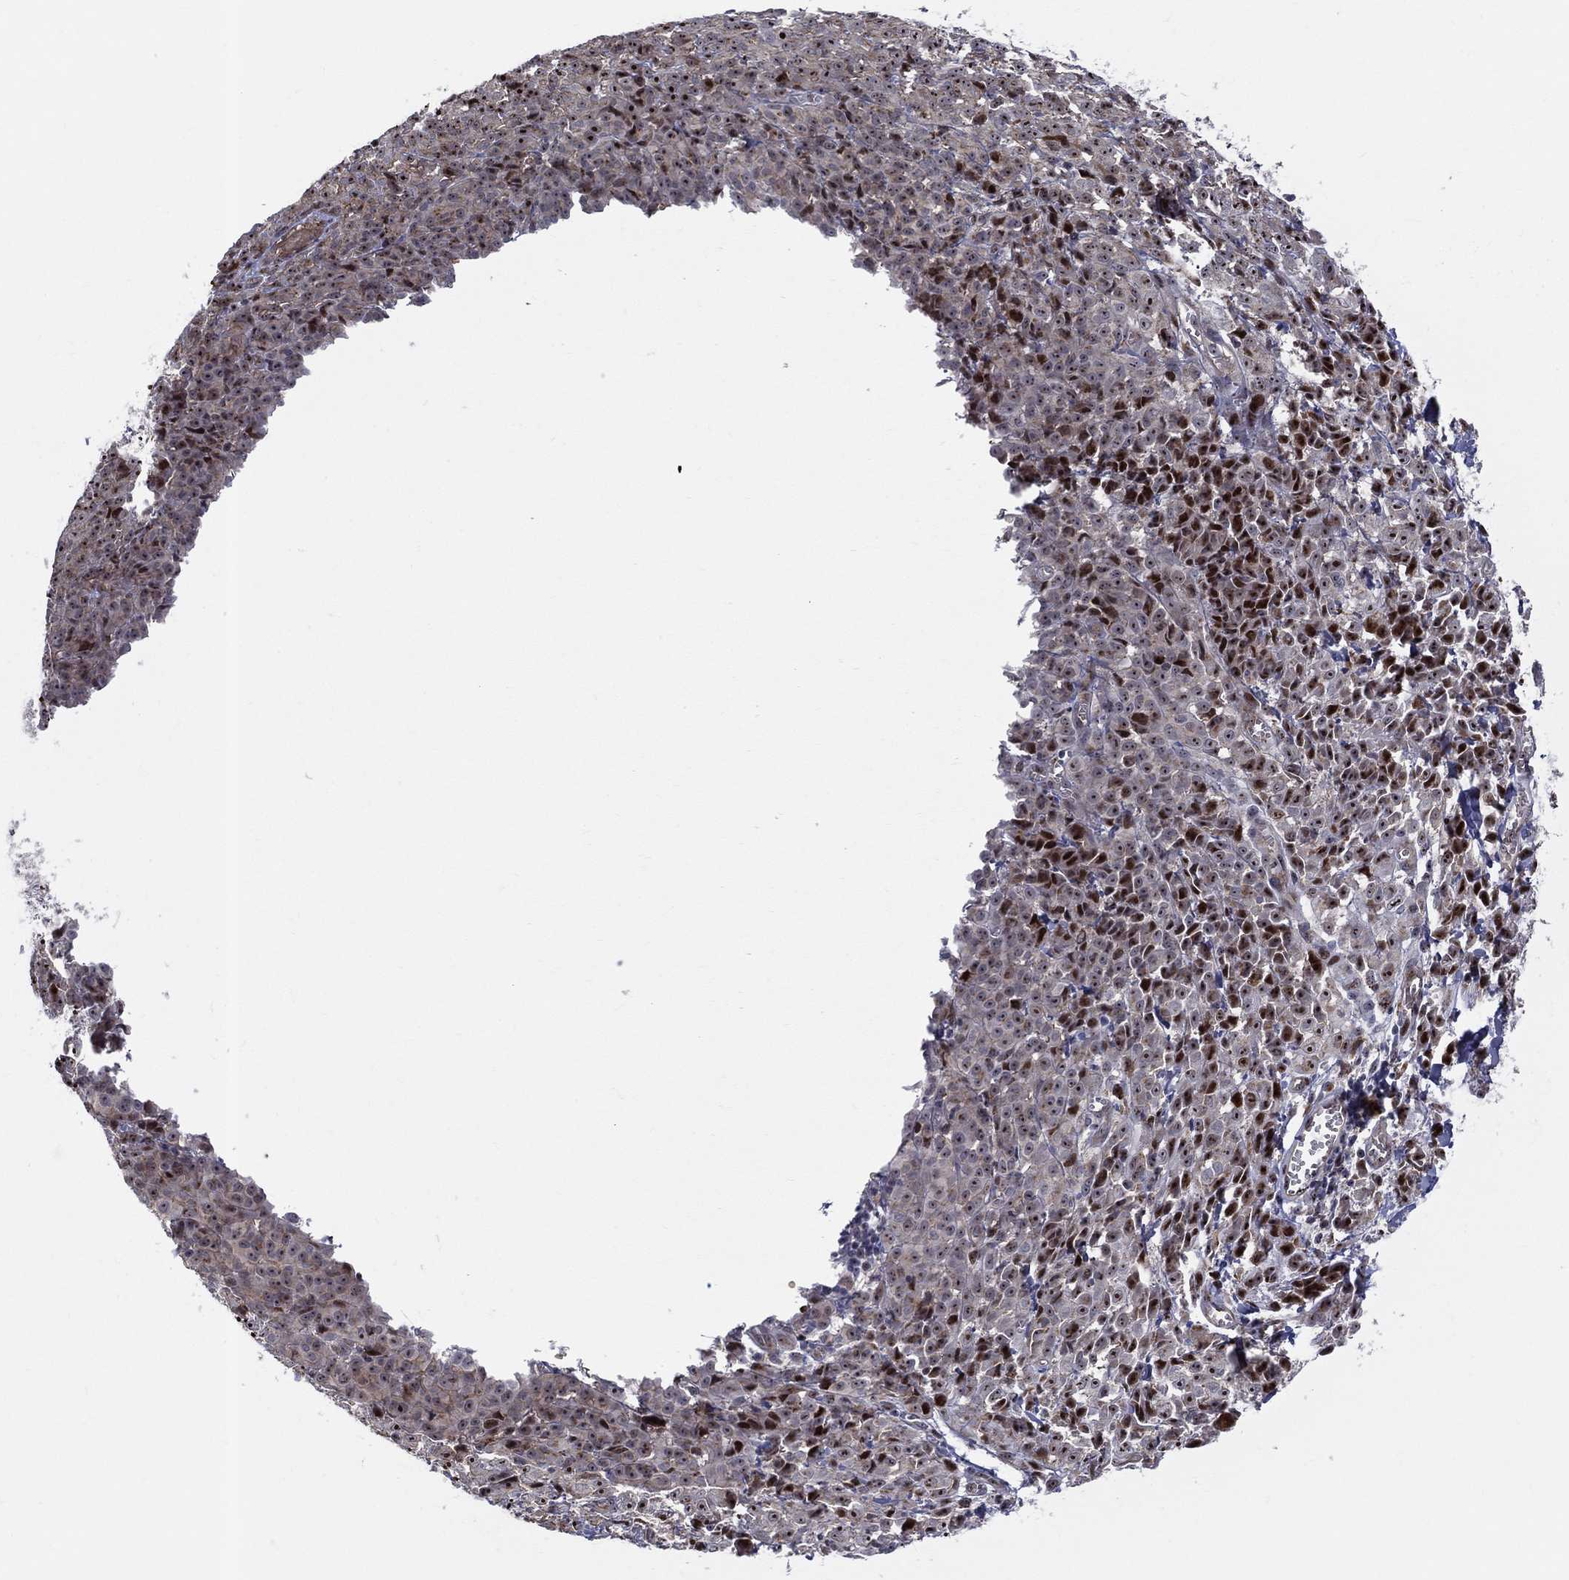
{"staining": {"intensity": "strong", "quantity": ">75%", "location": "nuclear"}, "tissue": "melanoma", "cell_type": "Tumor cells", "image_type": "cancer", "snomed": [{"axis": "morphology", "description": "Malignant melanoma, NOS"}, {"axis": "topography", "description": "Skin"}], "caption": "Melanoma tissue demonstrates strong nuclear staining in approximately >75% of tumor cells (DAB (3,3'-diaminobenzidine) IHC, brown staining for protein, blue staining for nuclei).", "gene": "VHL", "patient": {"sex": "male", "age": 89}}